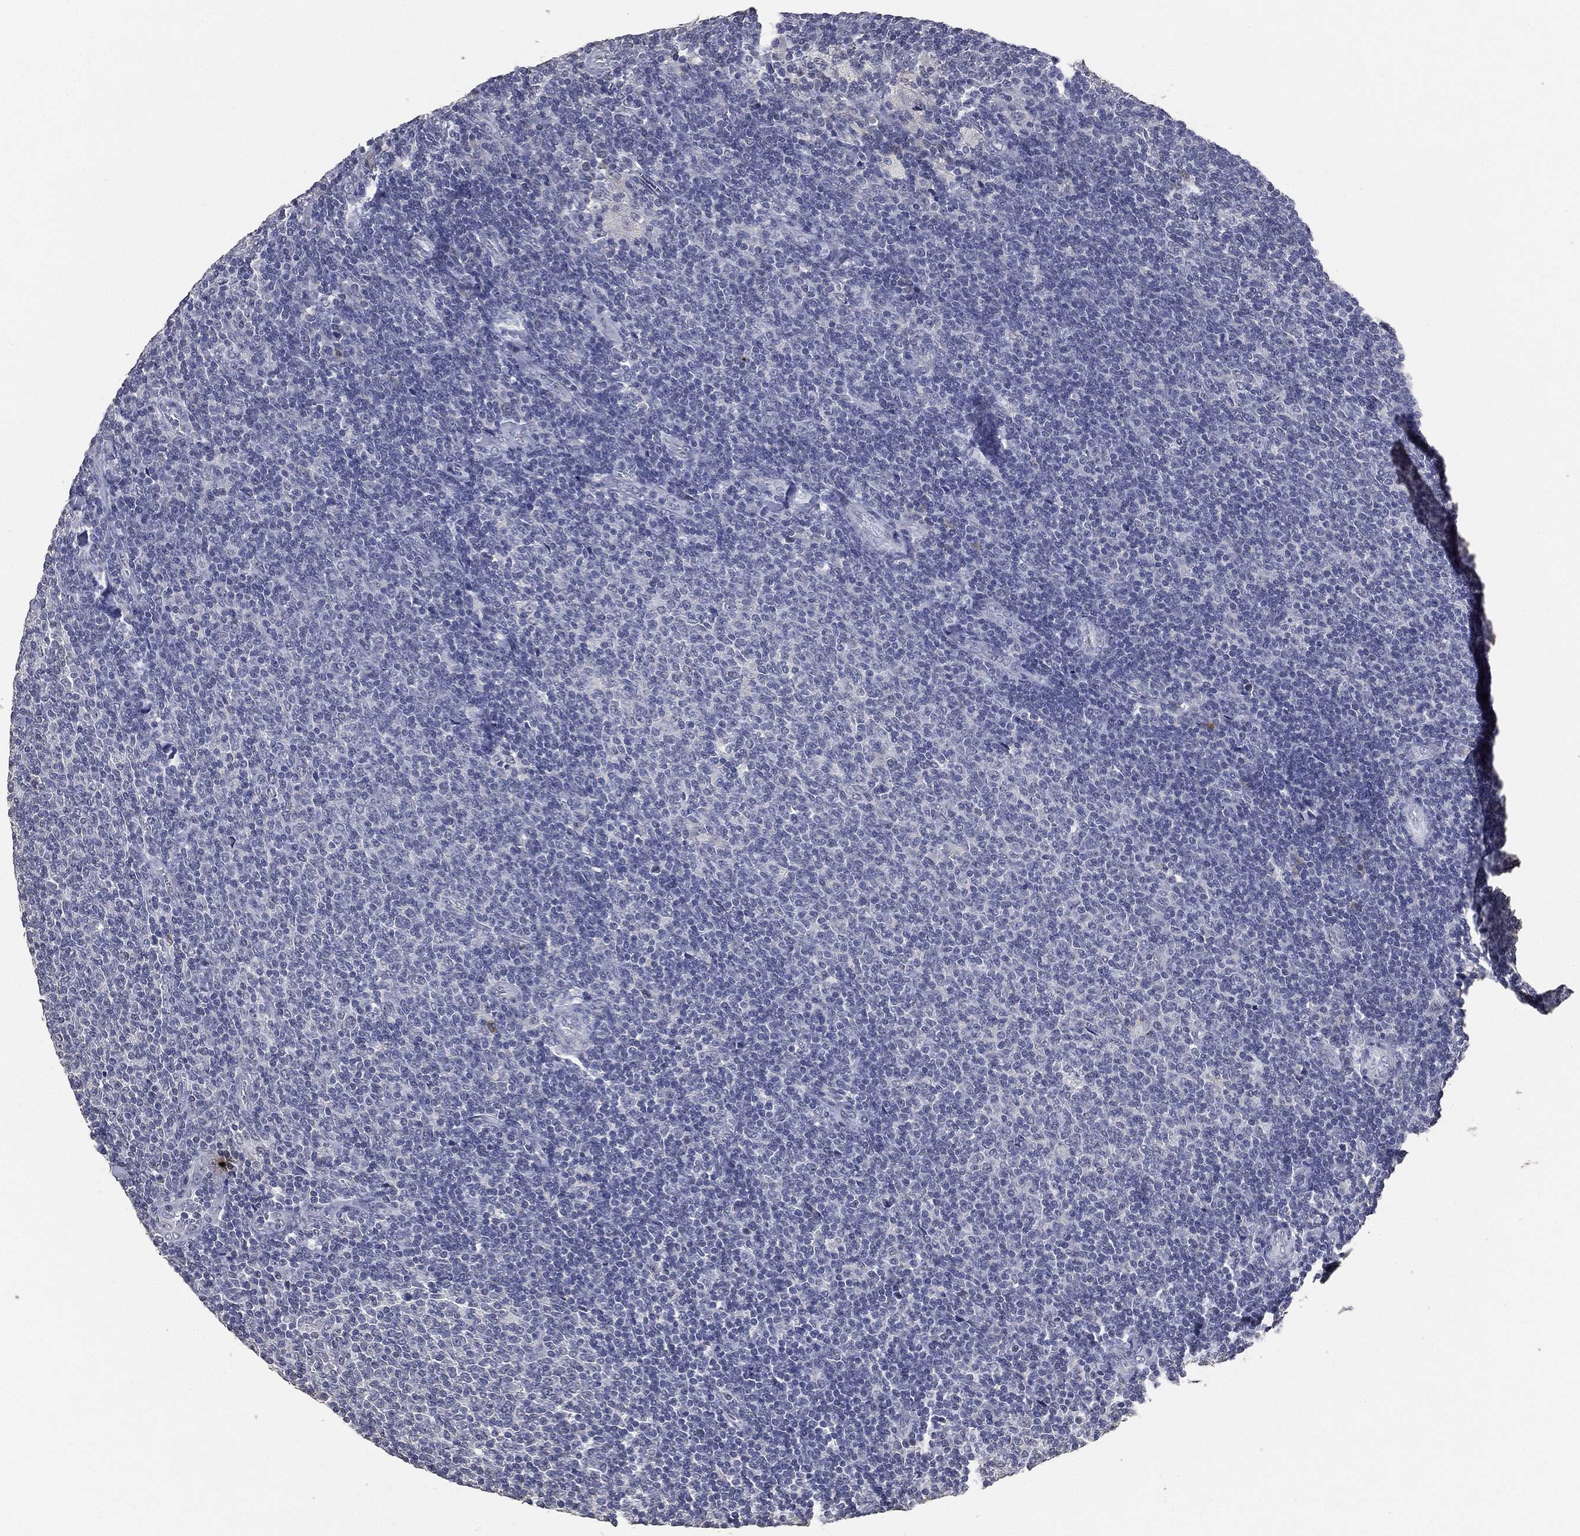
{"staining": {"intensity": "negative", "quantity": "none", "location": "none"}, "tissue": "lymphoma", "cell_type": "Tumor cells", "image_type": "cancer", "snomed": [{"axis": "morphology", "description": "Malignant lymphoma, non-Hodgkin's type, Low grade"}, {"axis": "topography", "description": "Lymph node"}], "caption": "The histopathology image displays no significant expression in tumor cells of malignant lymphoma, non-Hodgkin's type (low-grade).", "gene": "DSG1", "patient": {"sex": "male", "age": 52}}